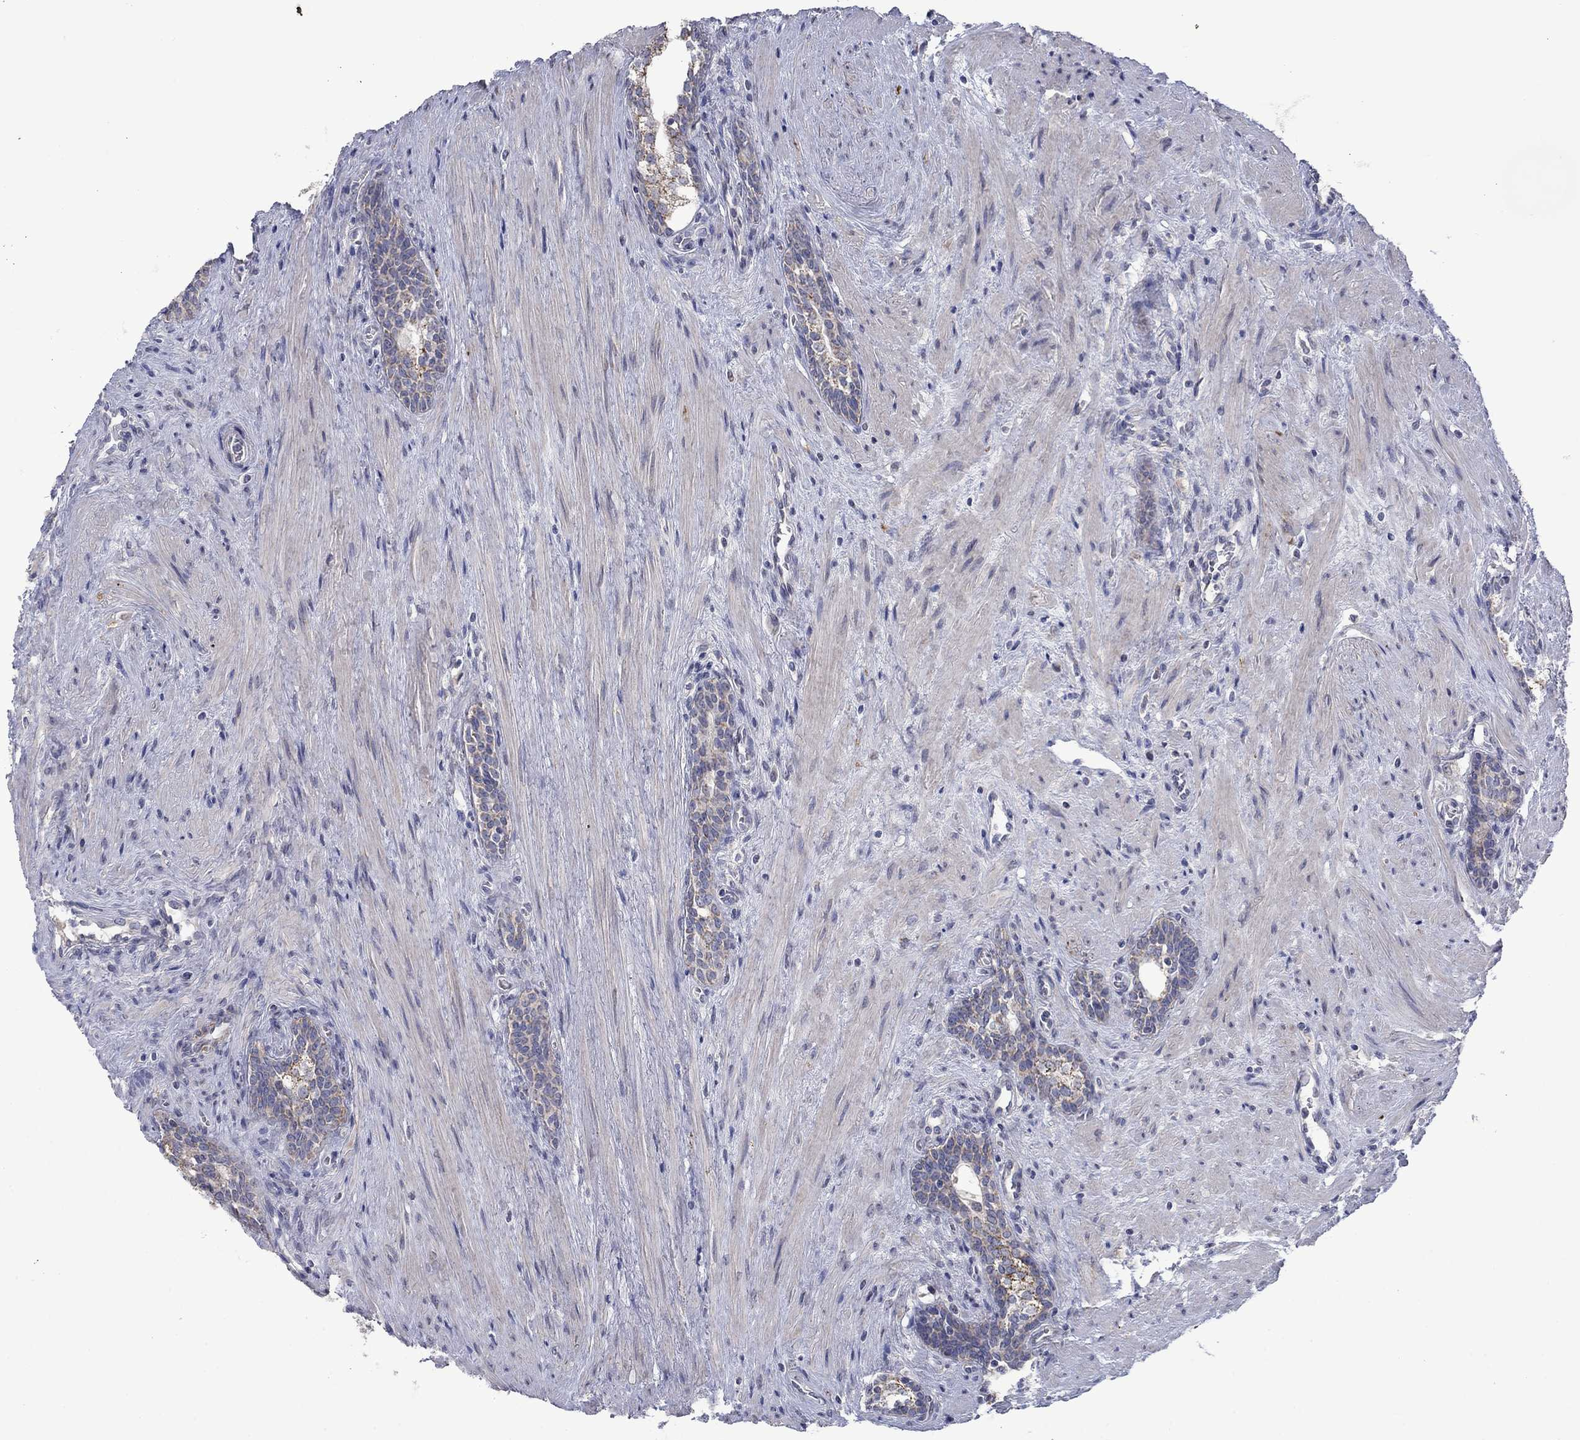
{"staining": {"intensity": "negative", "quantity": "none", "location": "none"}, "tissue": "prostate cancer", "cell_type": "Tumor cells", "image_type": "cancer", "snomed": [{"axis": "morphology", "description": "Adenocarcinoma, NOS"}, {"axis": "morphology", "description": "Adenocarcinoma, High grade"}, {"axis": "topography", "description": "Prostate"}], "caption": "This is an immunohistochemistry micrograph of human prostate high-grade adenocarcinoma. There is no positivity in tumor cells.", "gene": "KCNJ16", "patient": {"sex": "male", "age": 61}}